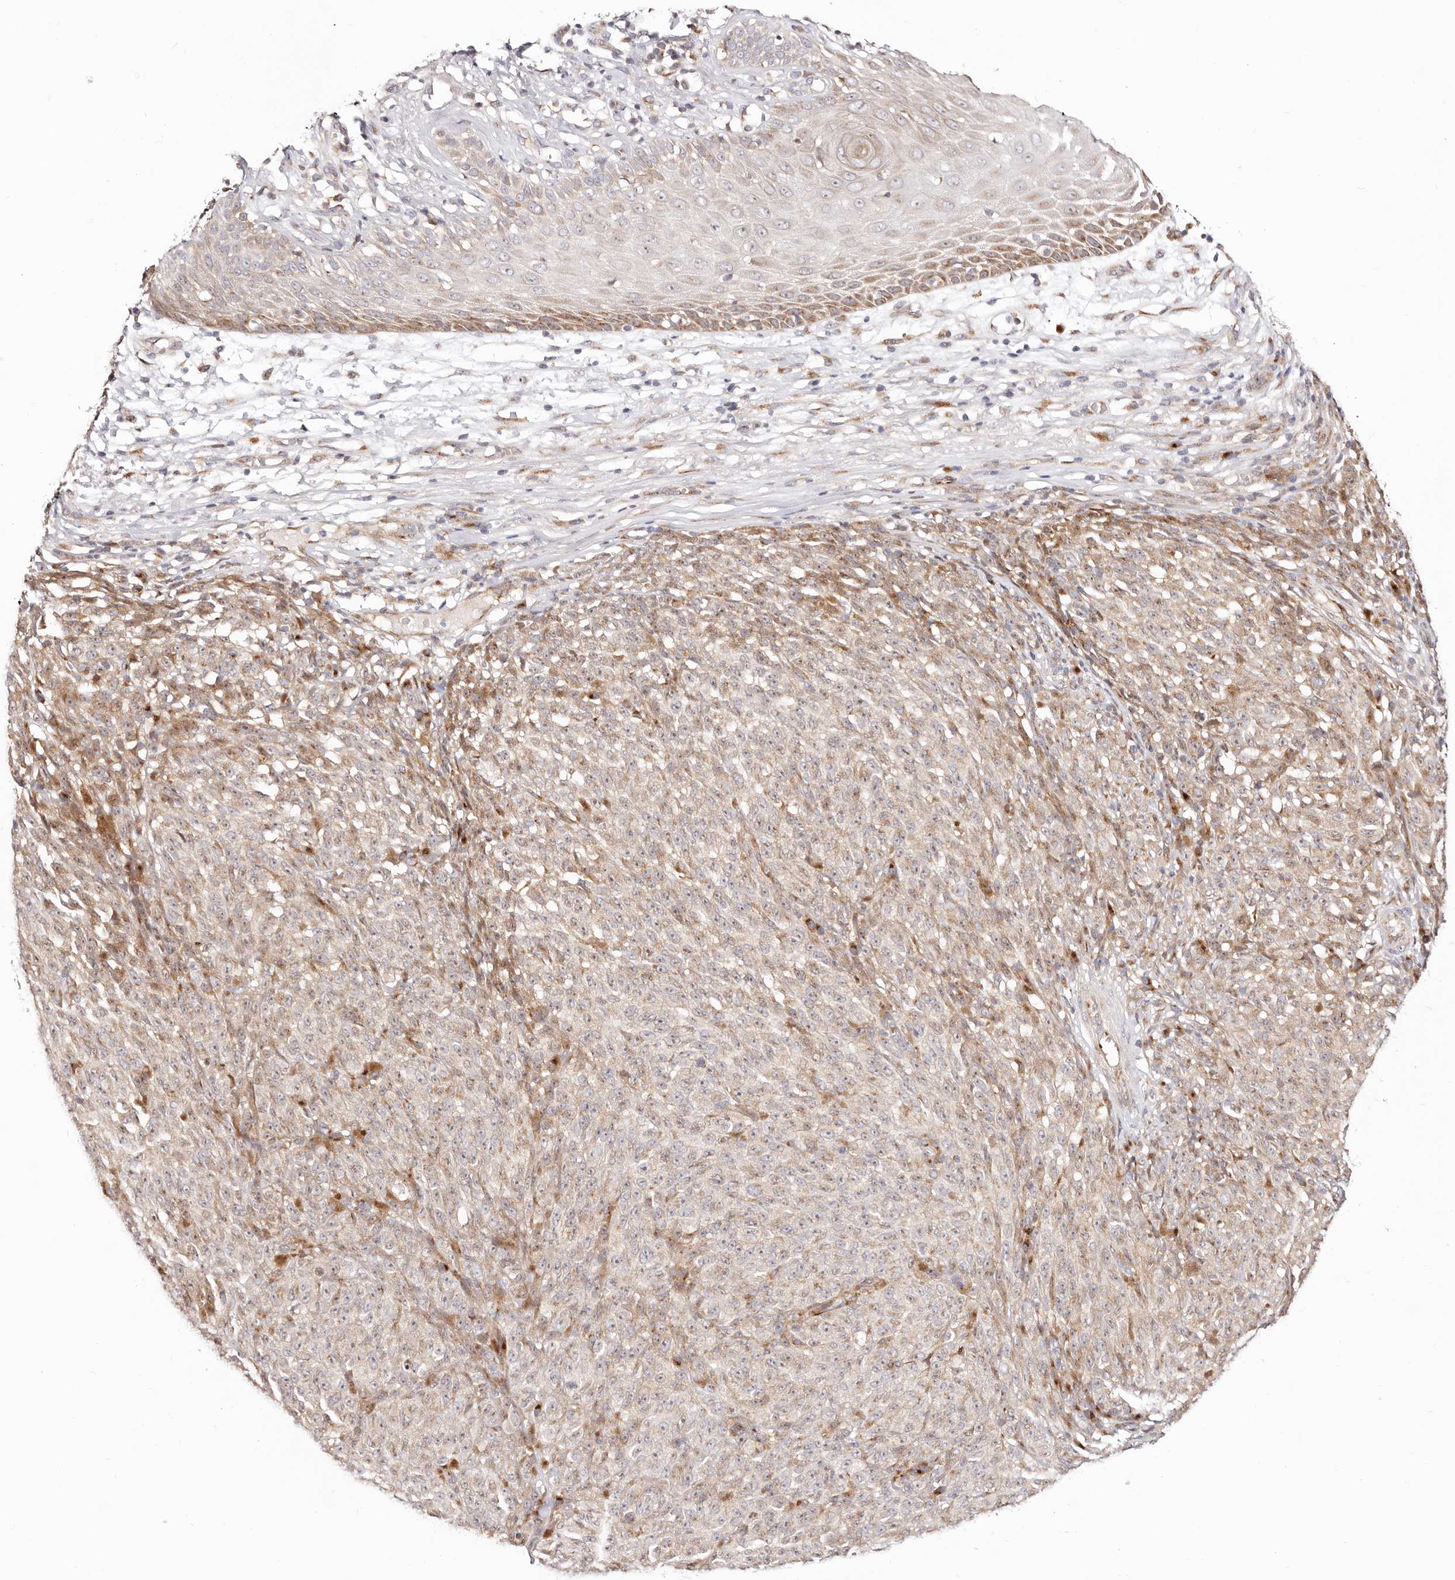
{"staining": {"intensity": "weak", "quantity": ">75%", "location": "cytoplasmic/membranous"}, "tissue": "melanoma", "cell_type": "Tumor cells", "image_type": "cancer", "snomed": [{"axis": "morphology", "description": "Malignant melanoma, NOS"}, {"axis": "topography", "description": "Skin"}], "caption": "Immunohistochemistry staining of melanoma, which demonstrates low levels of weak cytoplasmic/membranous positivity in approximately >75% of tumor cells indicating weak cytoplasmic/membranous protein positivity. The staining was performed using DAB (3,3'-diaminobenzidine) (brown) for protein detection and nuclei were counterstained in hematoxylin (blue).", "gene": "MAPK6", "patient": {"sex": "female", "age": 82}}